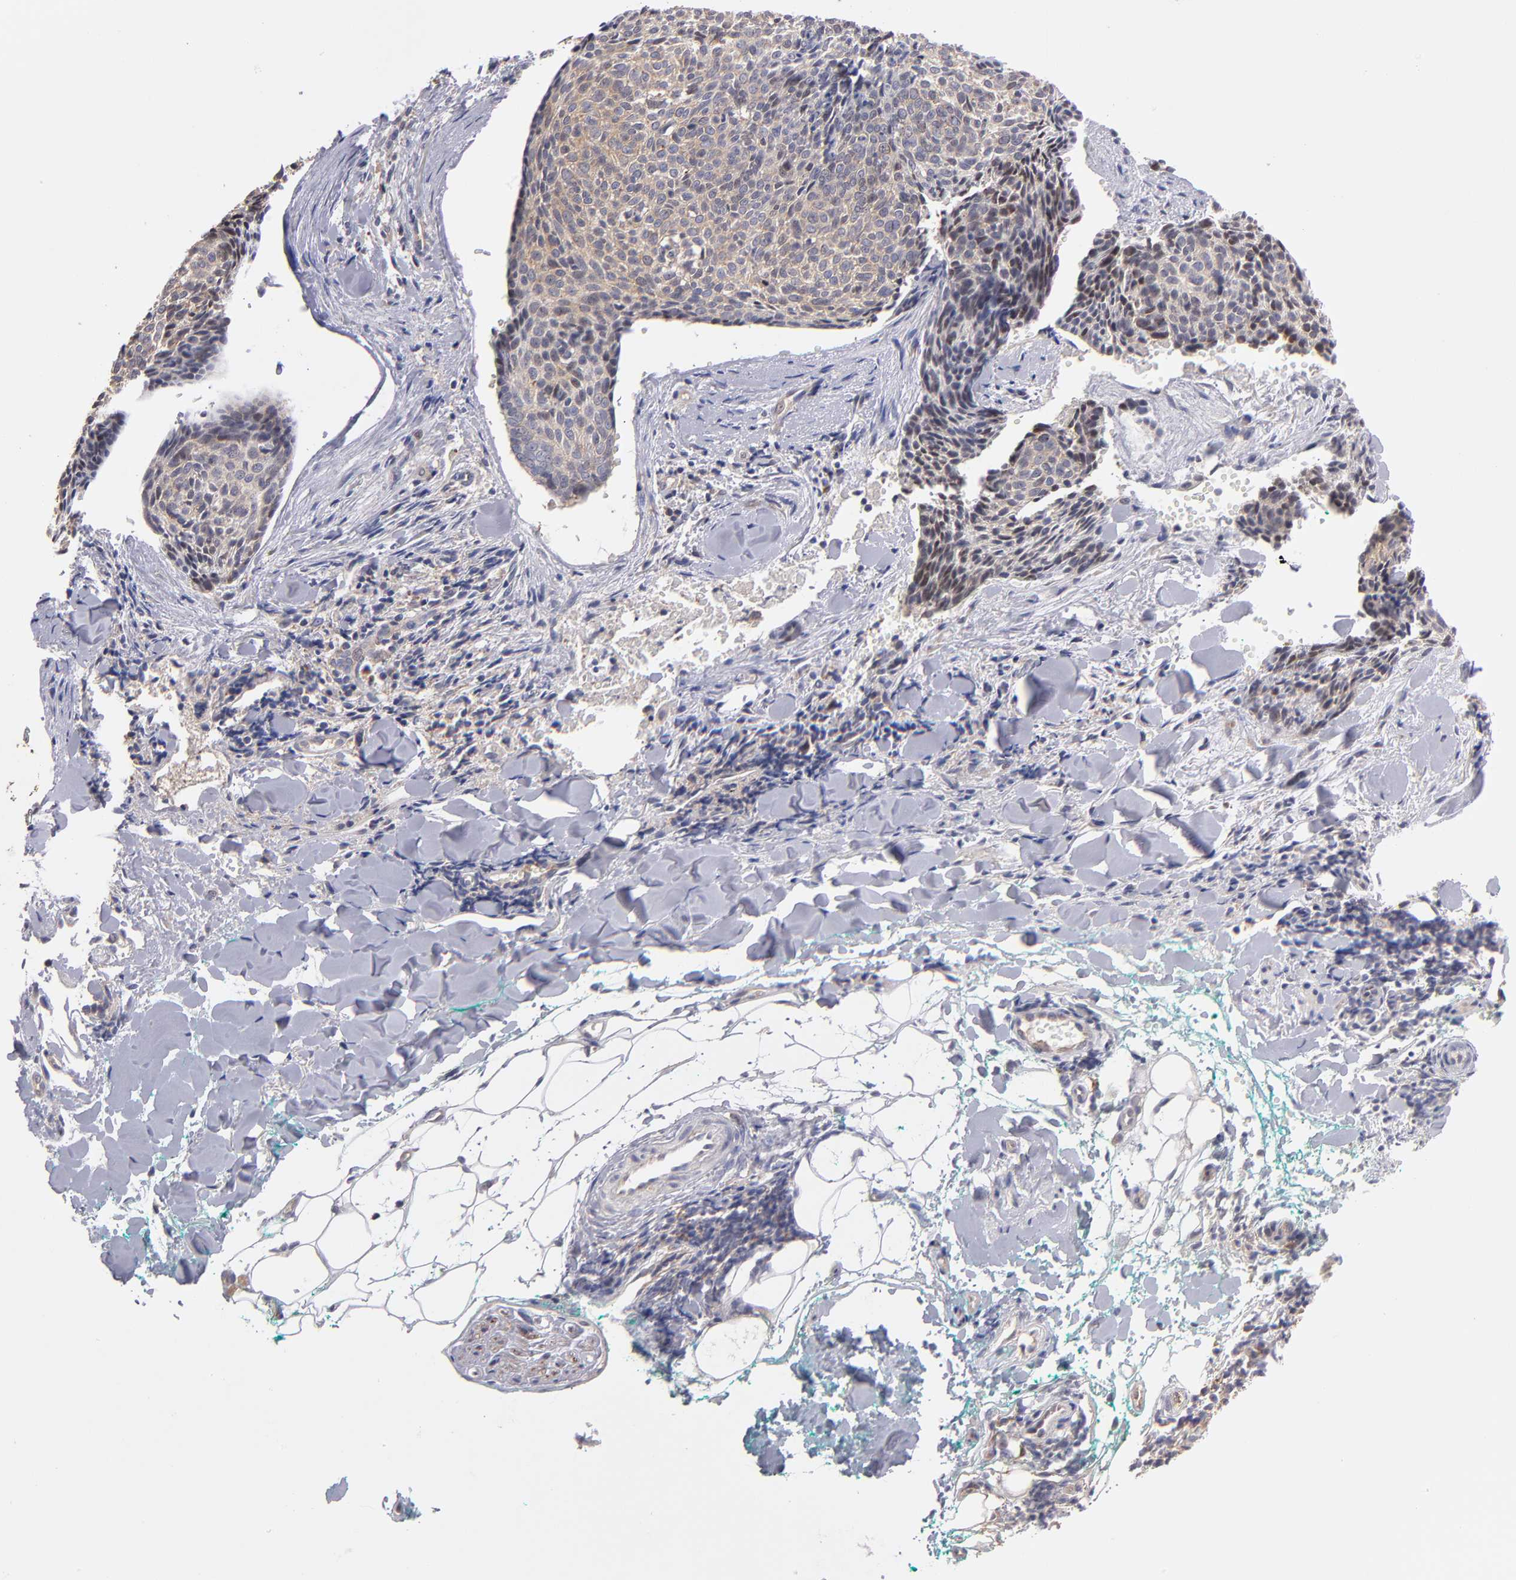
{"staining": {"intensity": "weak", "quantity": ">75%", "location": "cytoplasmic/membranous"}, "tissue": "skin cancer", "cell_type": "Tumor cells", "image_type": "cancer", "snomed": [{"axis": "morphology", "description": "Normal tissue, NOS"}, {"axis": "morphology", "description": "Basal cell carcinoma"}, {"axis": "topography", "description": "Skin"}], "caption": "This image exhibits immunohistochemistry staining of skin cancer (basal cell carcinoma), with low weak cytoplasmic/membranous positivity in approximately >75% of tumor cells.", "gene": "EIF3L", "patient": {"sex": "female", "age": 57}}